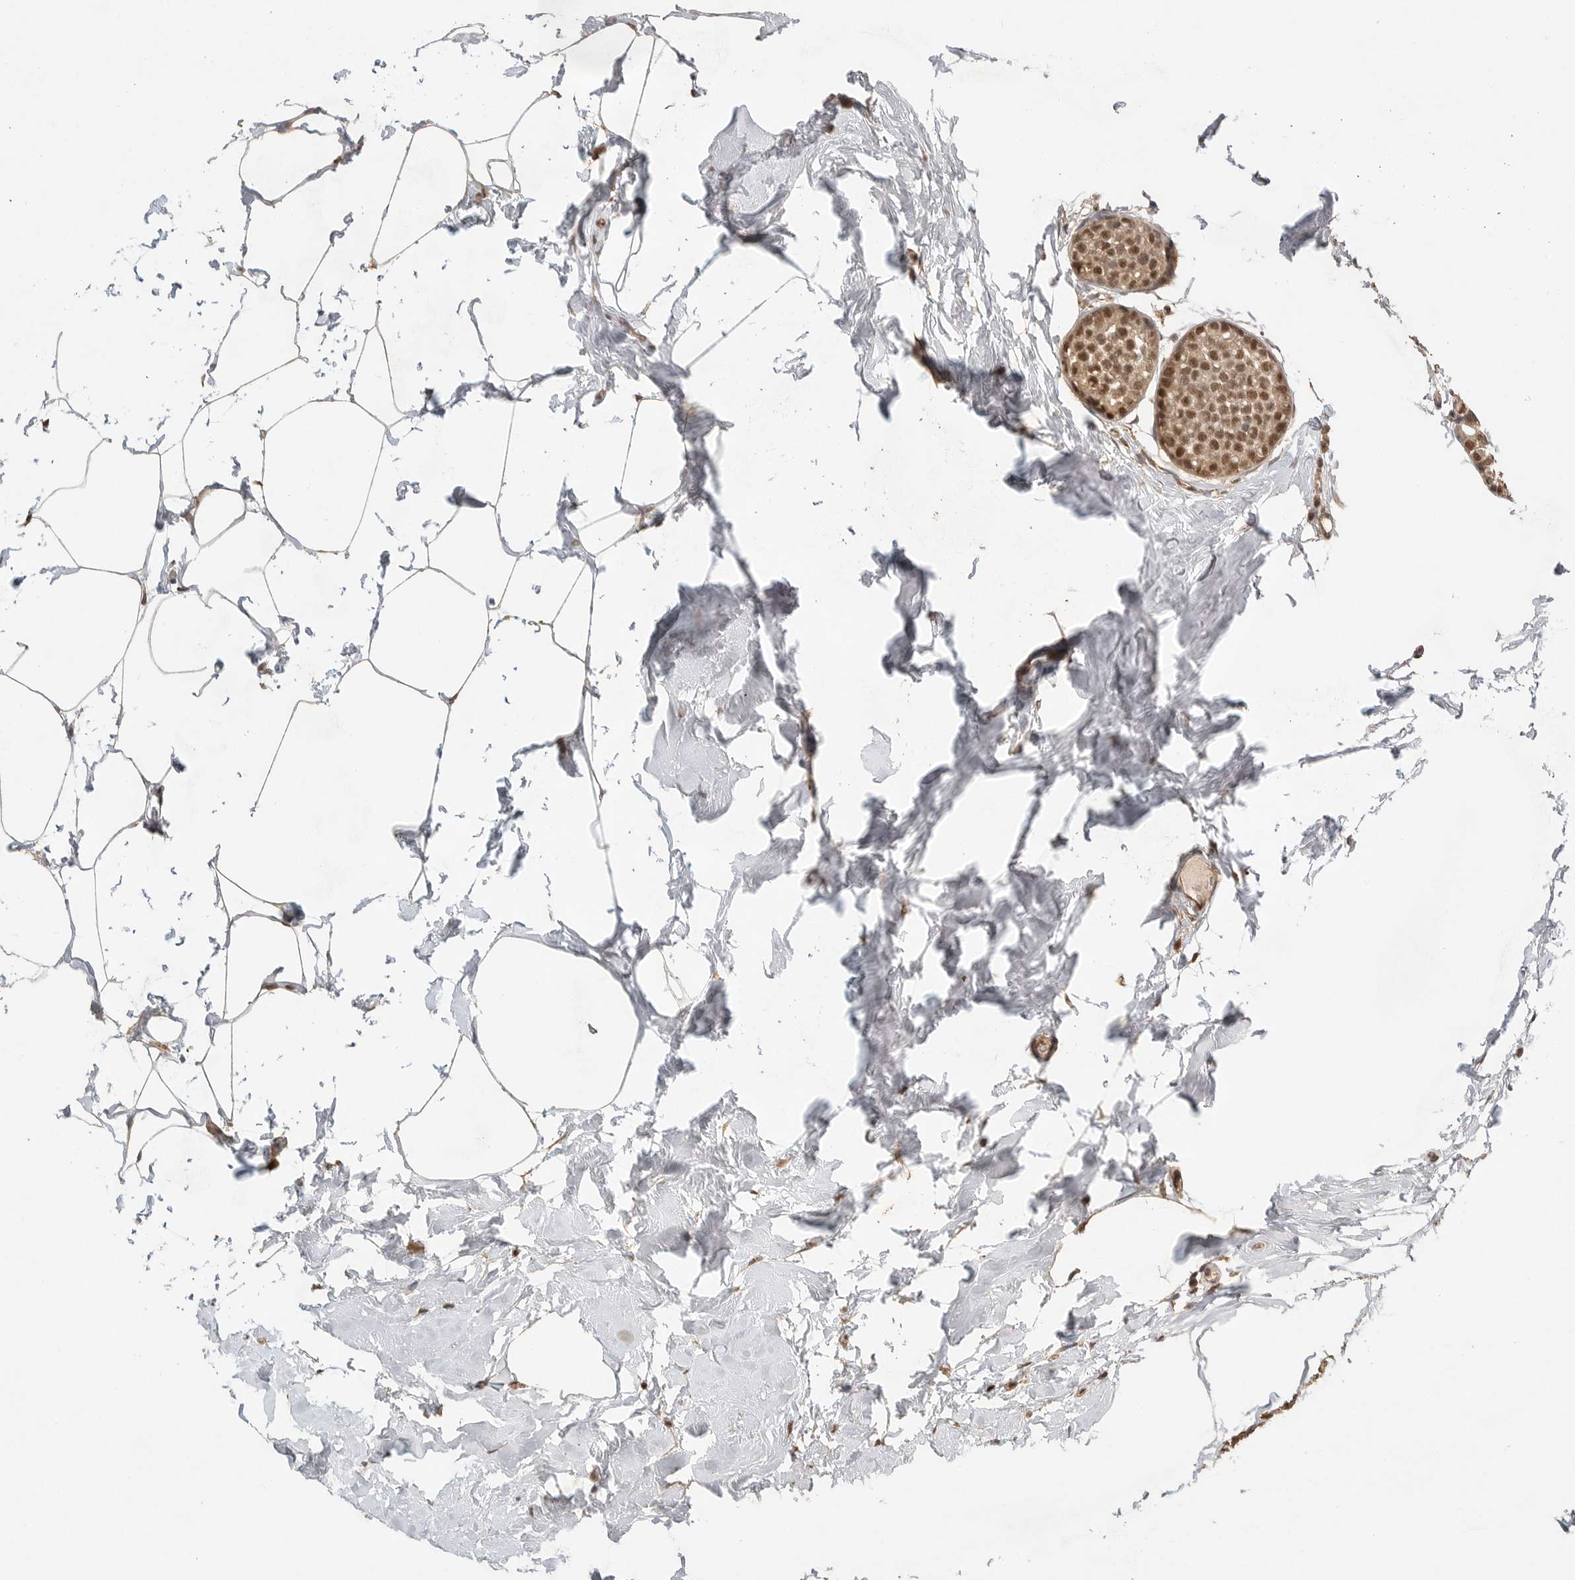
{"staining": {"intensity": "moderate", "quantity": ">75%", "location": "cytoplasmic/membranous,nuclear"}, "tissue": "breast cancer", "cell_type": "Tumor cells", "image_type": "cancer", "snomed": [{"axis": "morphology", "description": "Duct carcinoma"}, {"axis": "topography", "description": "Breast"}], "caption": "DAB (3,3'-diaminobenzidine) immunohistochemical staining of human intraductal carcinoma (breast) shows moderate cytoplasmic/membranous and nuclear protein expression in approximately >75% of tumor cells.", "gene": "DFFA", "patient": {"sex": "female", "age": 55}}